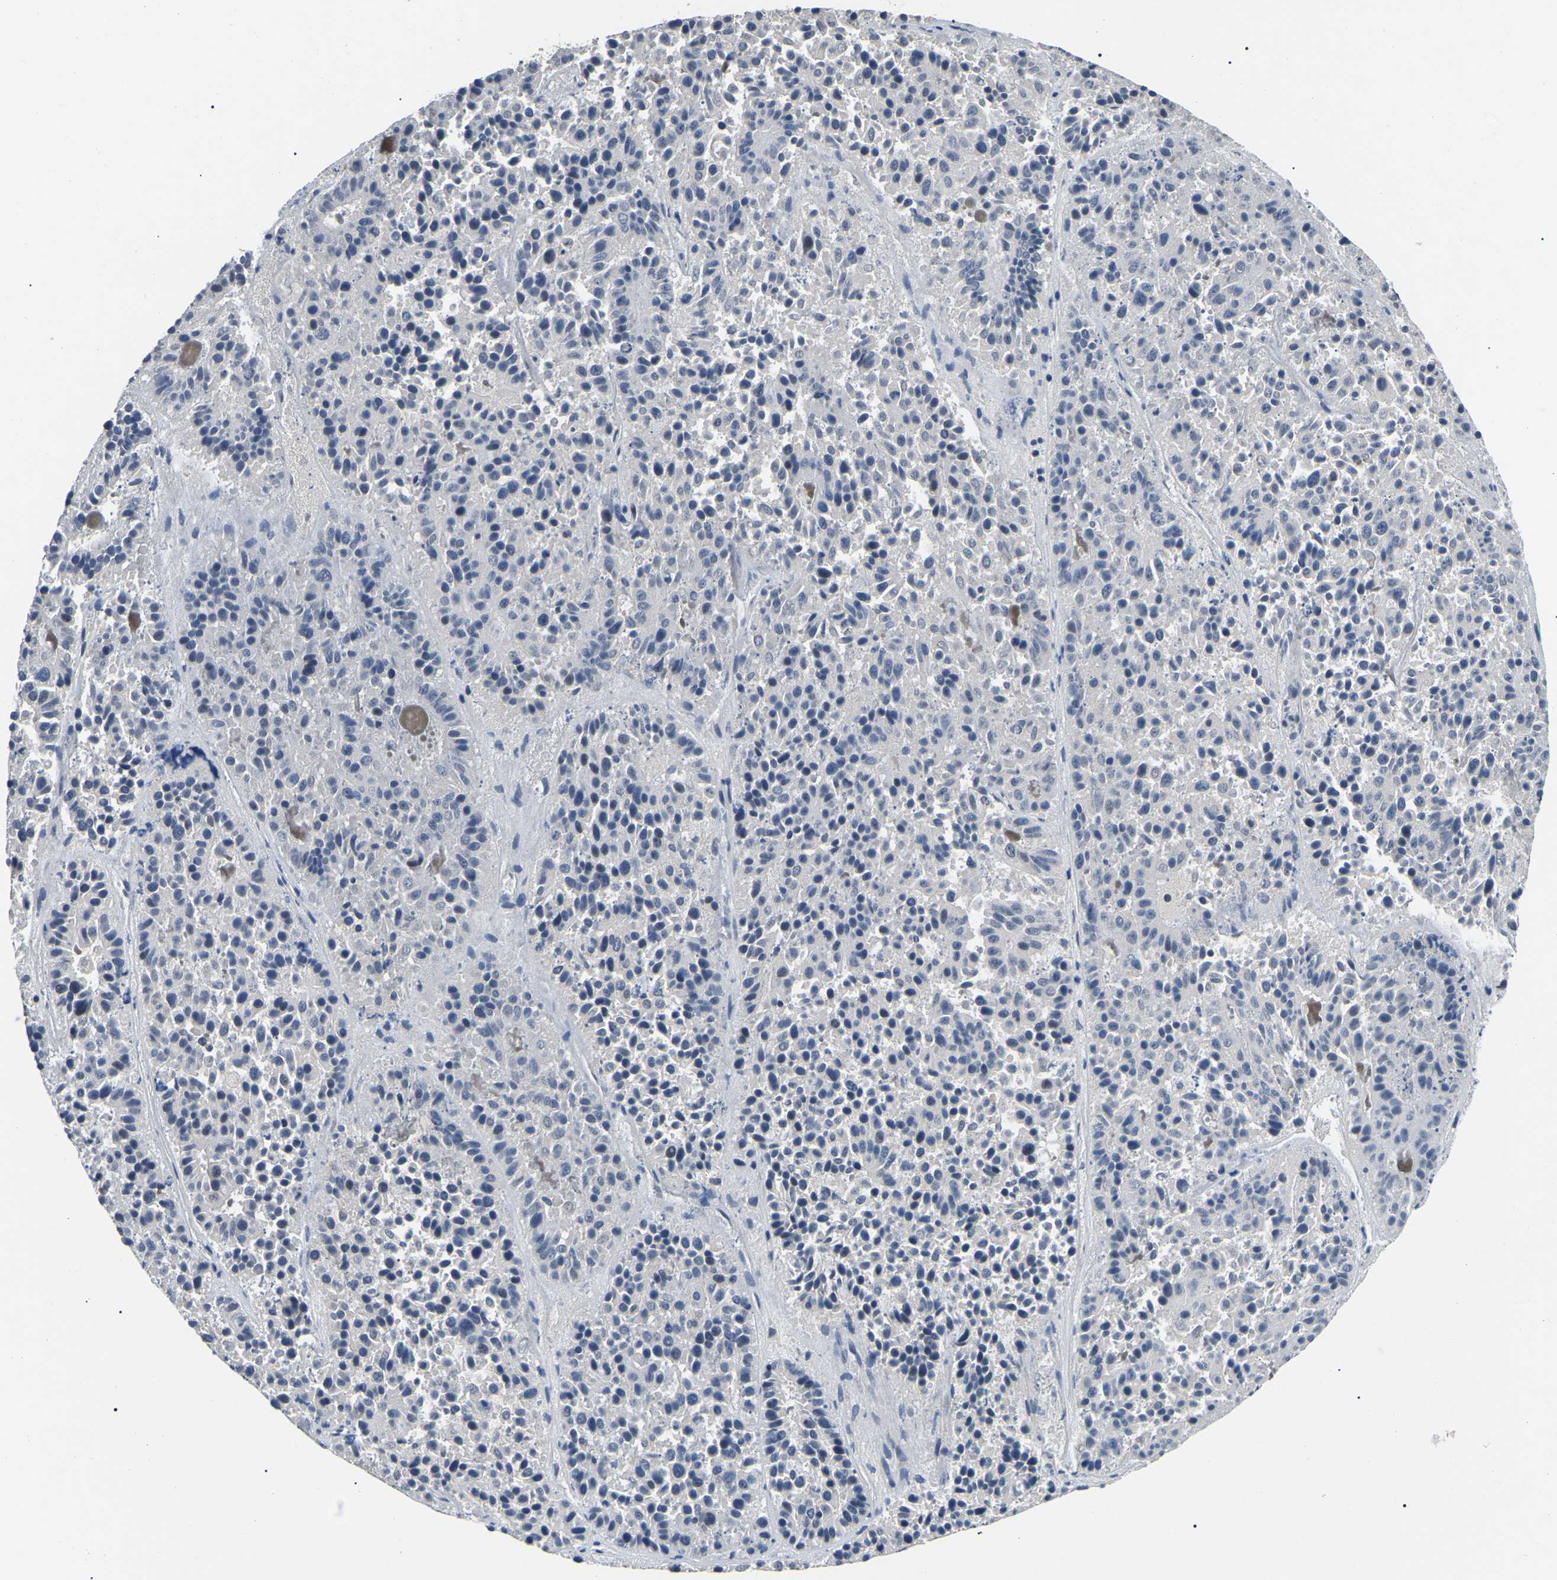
{"staining": {"intensity": "negative", "quantity": "none", "location": "none"}, "tissue": "pancreatic cancer", "cell_type": "Tumor cells", "image_type": "cancer", "snomed": [{"axis": "morphology", "description": "Adenocarcinoma, NOS"}, {"axis": "topography", "description": "Pancreas"}], "caption": "There is no significant positivity in tumor cells of pancreatic cancer.", "gene": "PPM1E", "patient": {"sex": "male", "age": 50}}